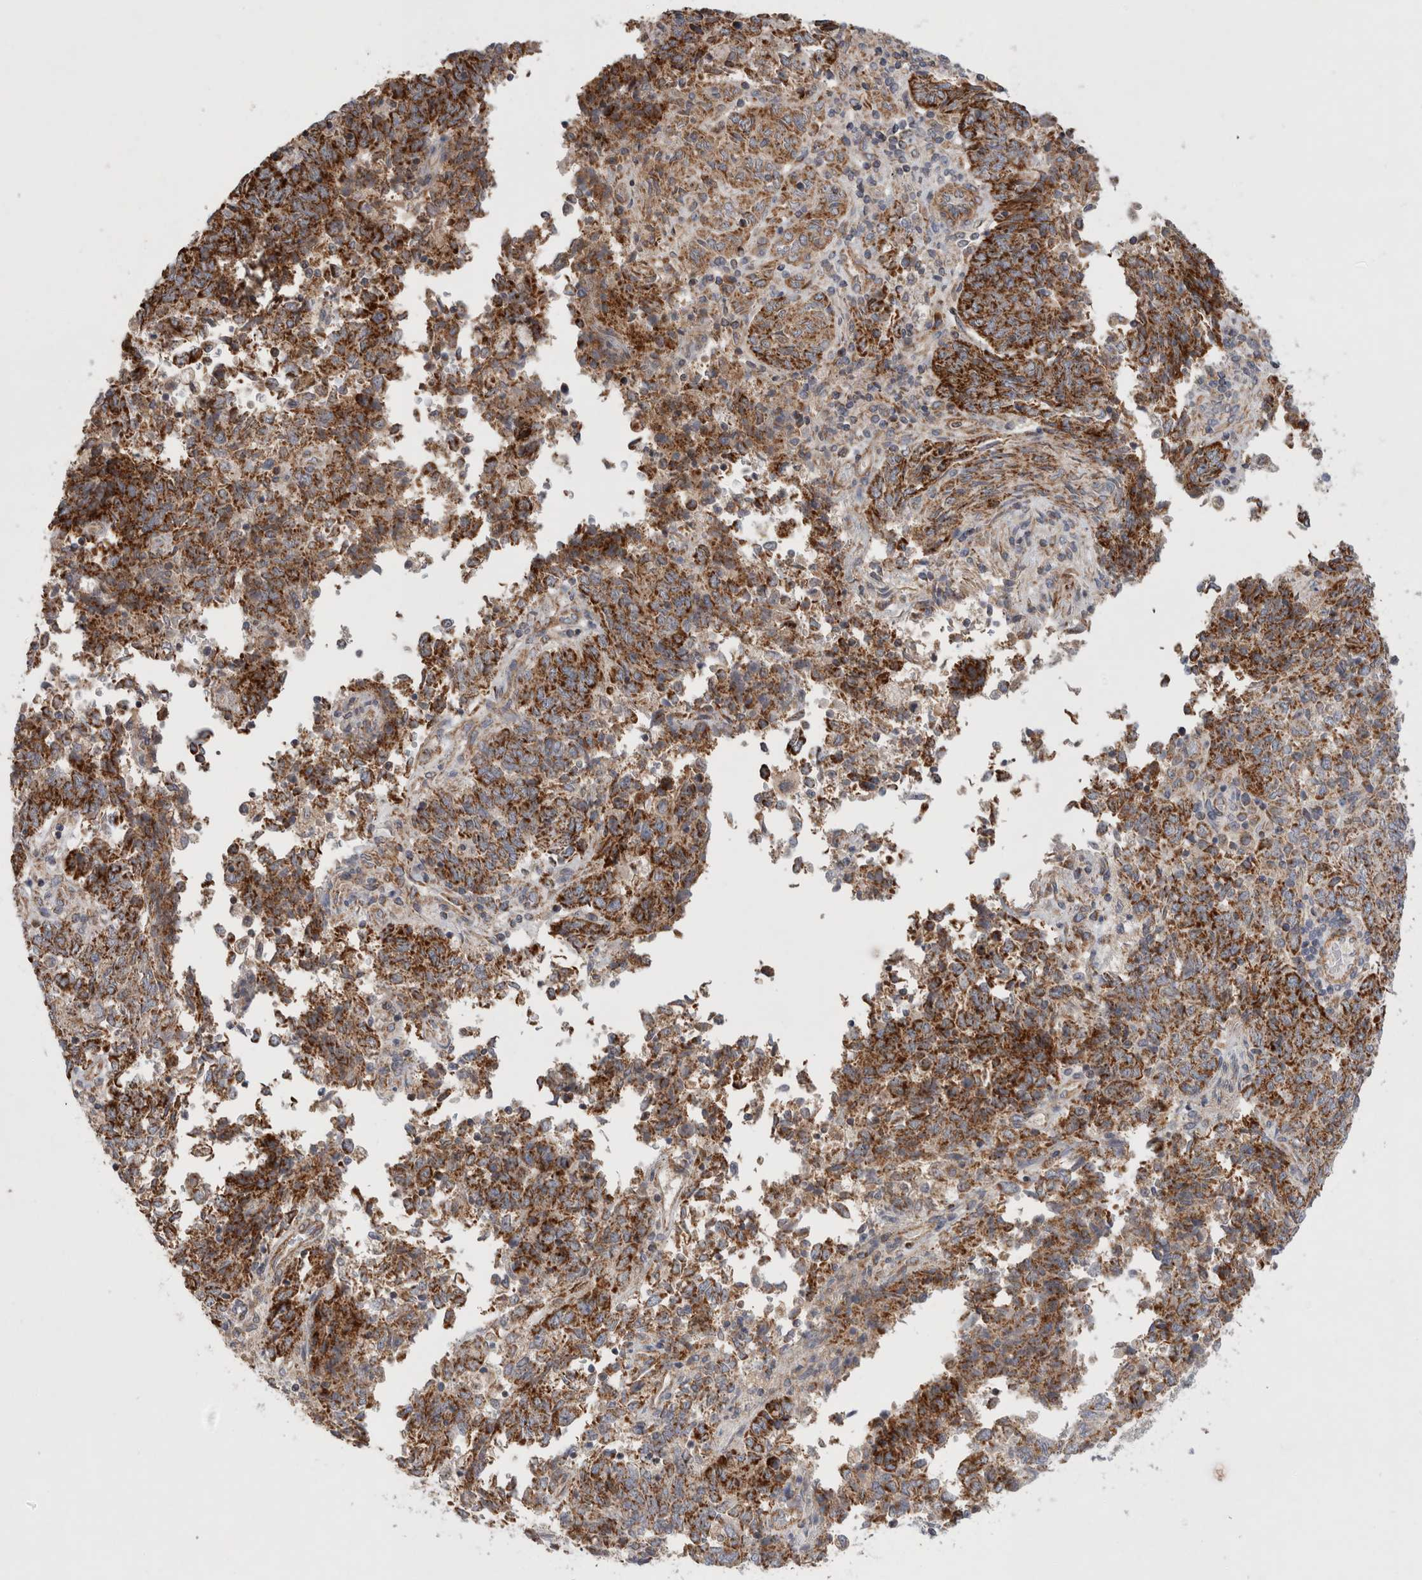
{"staining": {"intensity": "strong", "quantity": ">75%", "location": "cytoplasmic/membranous"}, "tissue": "endometrial cancer", "cell_type": "Tumor cells", "image_type": "cancer", "snomed": [{"axis": "morphology", "description": "Adenocarcinoma, NOS"}, {"axis": "topography", "description": "Endometrium"}], "caption": "Human endometrial cancer stained with a protein marker shows strong staining in tumor cells.", "gene": "MRPS28", "patient": {"sex": "female", "age": 80}}